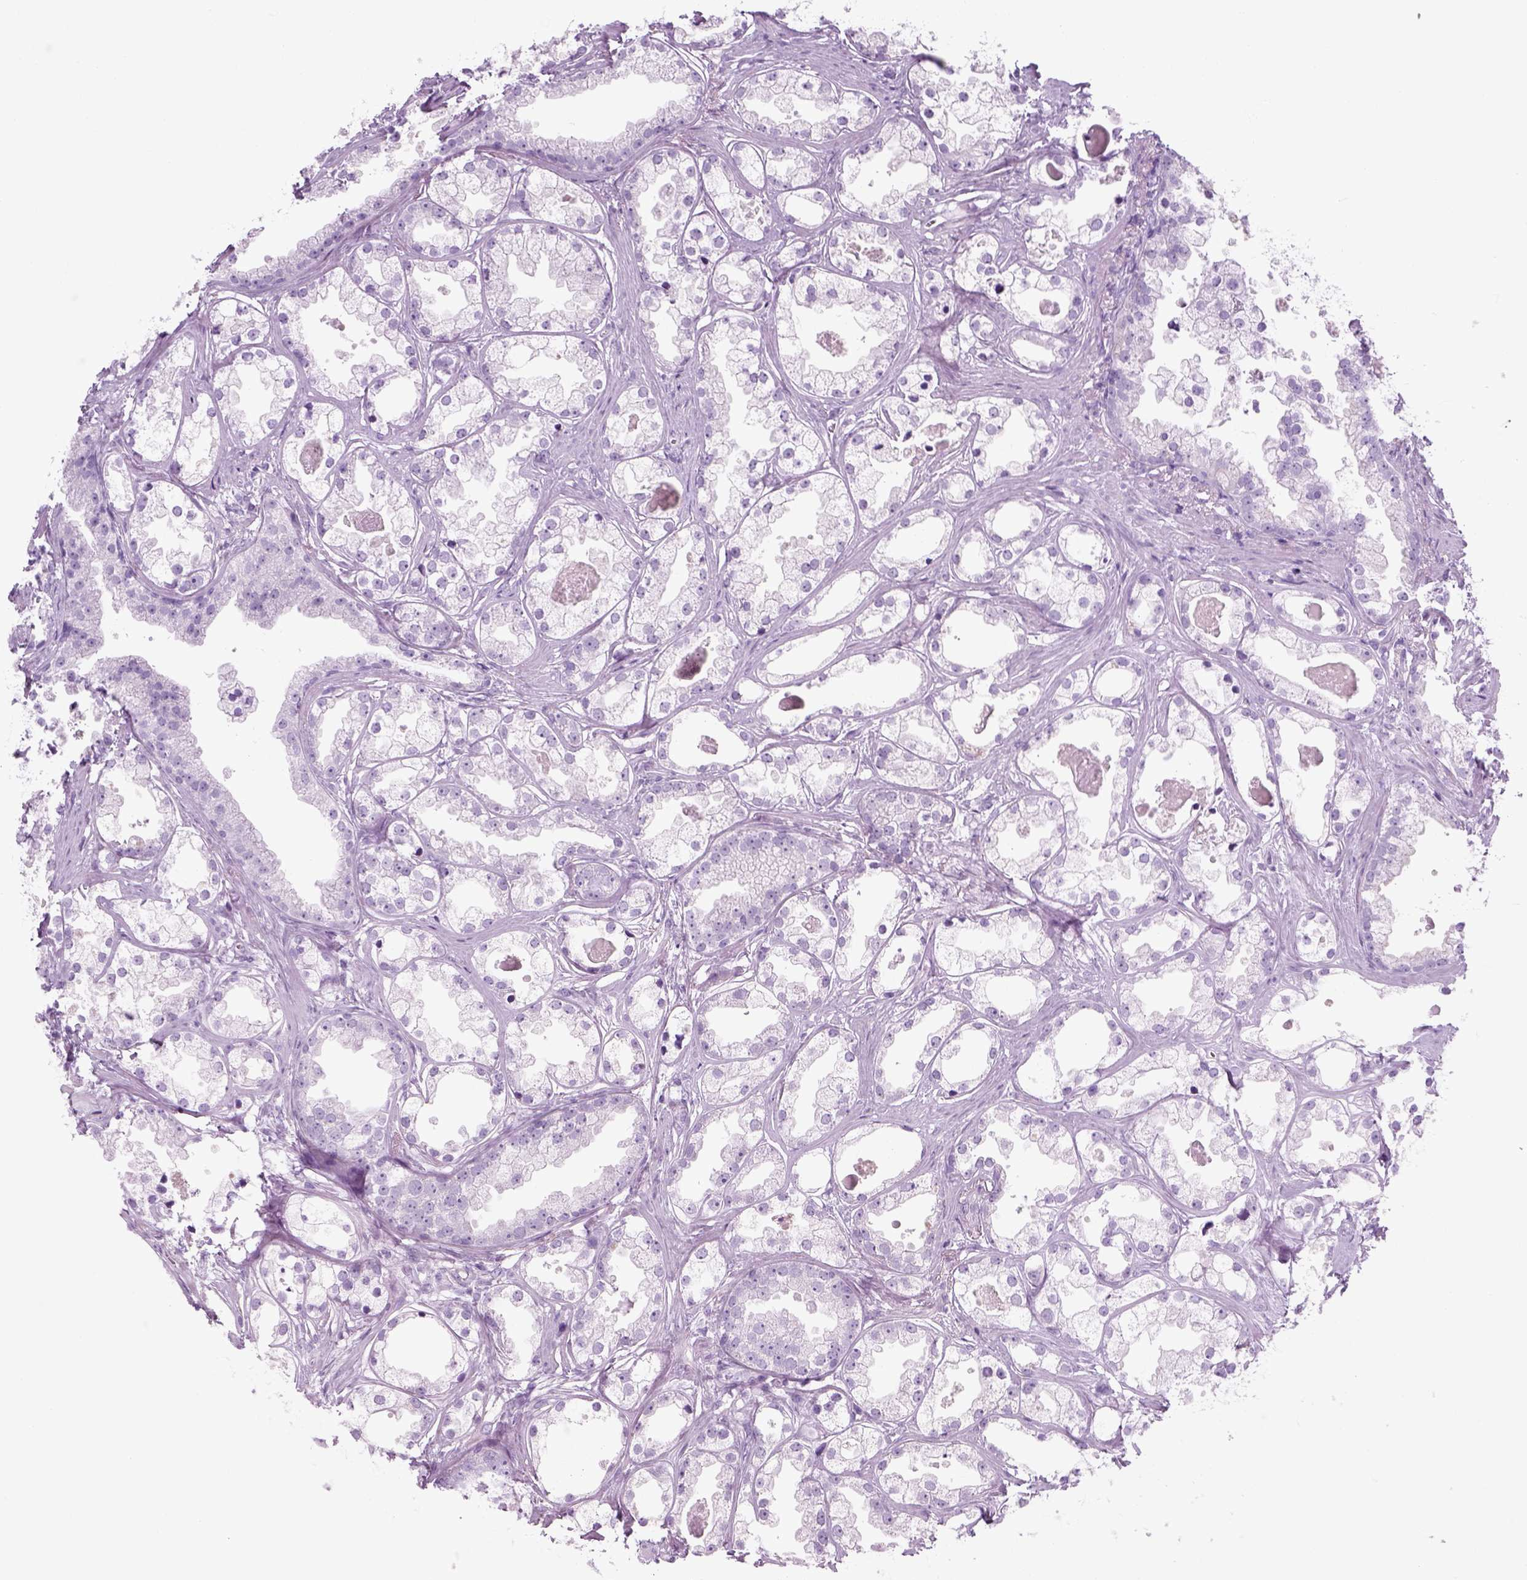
{"staining": {"intensity": "negative", "quantity": "none", "location": "none"}, "tissue": "prostate cancer", "cell_type": "Tumor cells", "image_type": "cancer", "snomed": [{"axis": "morphology", "description": "Adenocarcinoma, Low grade"}, {"axis": "topography", "description": "Prostate"}], "caption": "Immunohistochemical staining of human prostate cancer (adenocarcinoma (low-grade)) shows no significant staining in tumor cells.", "gene": "SLC12A5", "patient": {"sex": "male", "age": 65}}